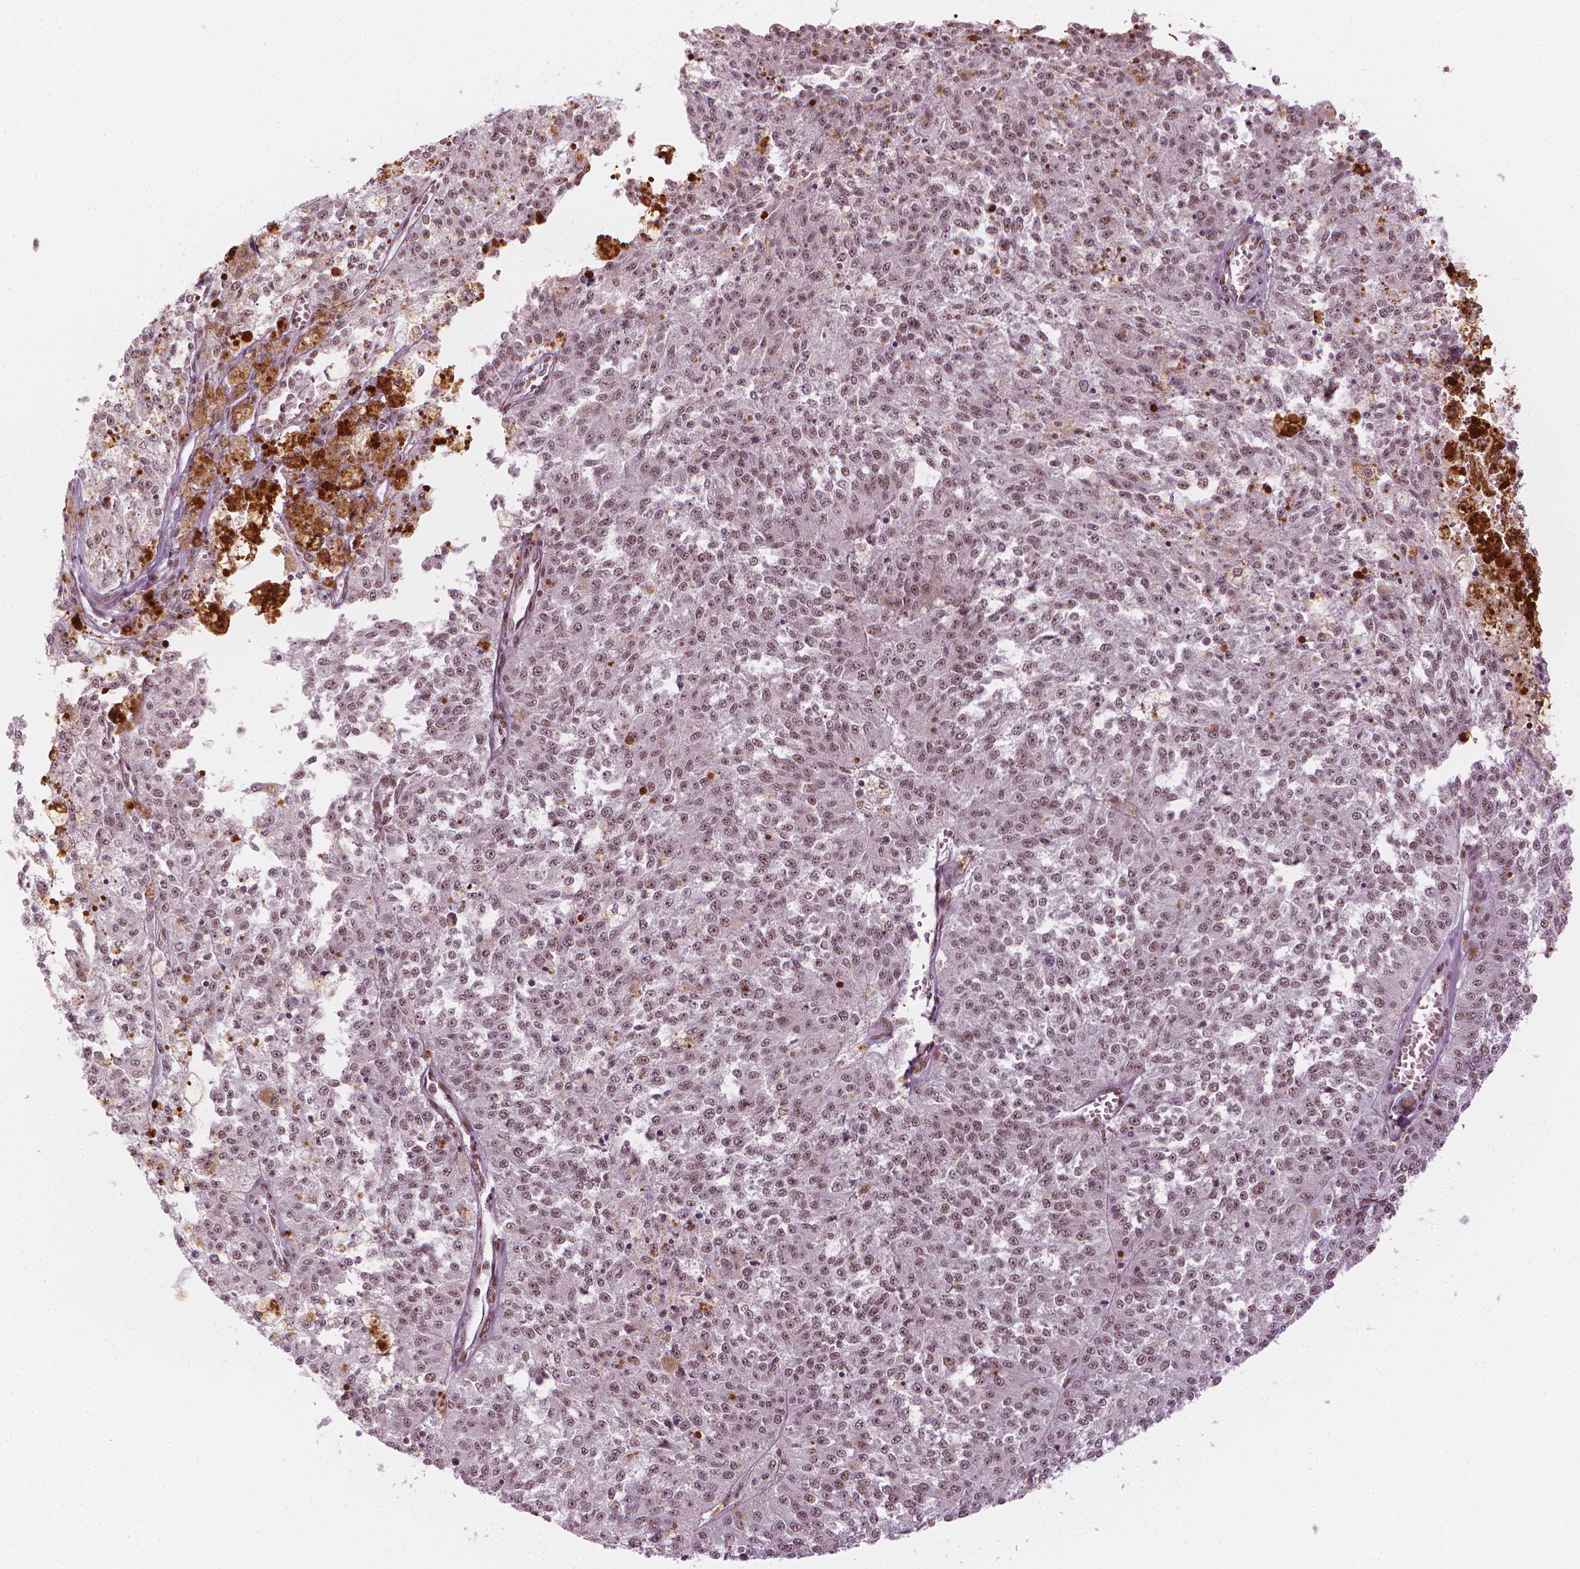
{"staining": {"intensity": "moderate", "quantity": ">75%", "location": "nuclear"}, "tissue": "melanoma", "cell_type": "Tumor cells", "image_type": "cancer", "snomed": [{"axis": "morphology", "description": "Malignant melanoma, Metastatic site"}, {"axis": "topography", "description": "Lymph node"}], "caption": "Immunohistochemistry of melanoma reveals medium levels of moderate nuclear staining in approximately >75% of tumor cells.", "gene": "ELF2", "patient": {"sex": "female", "age": 64}}